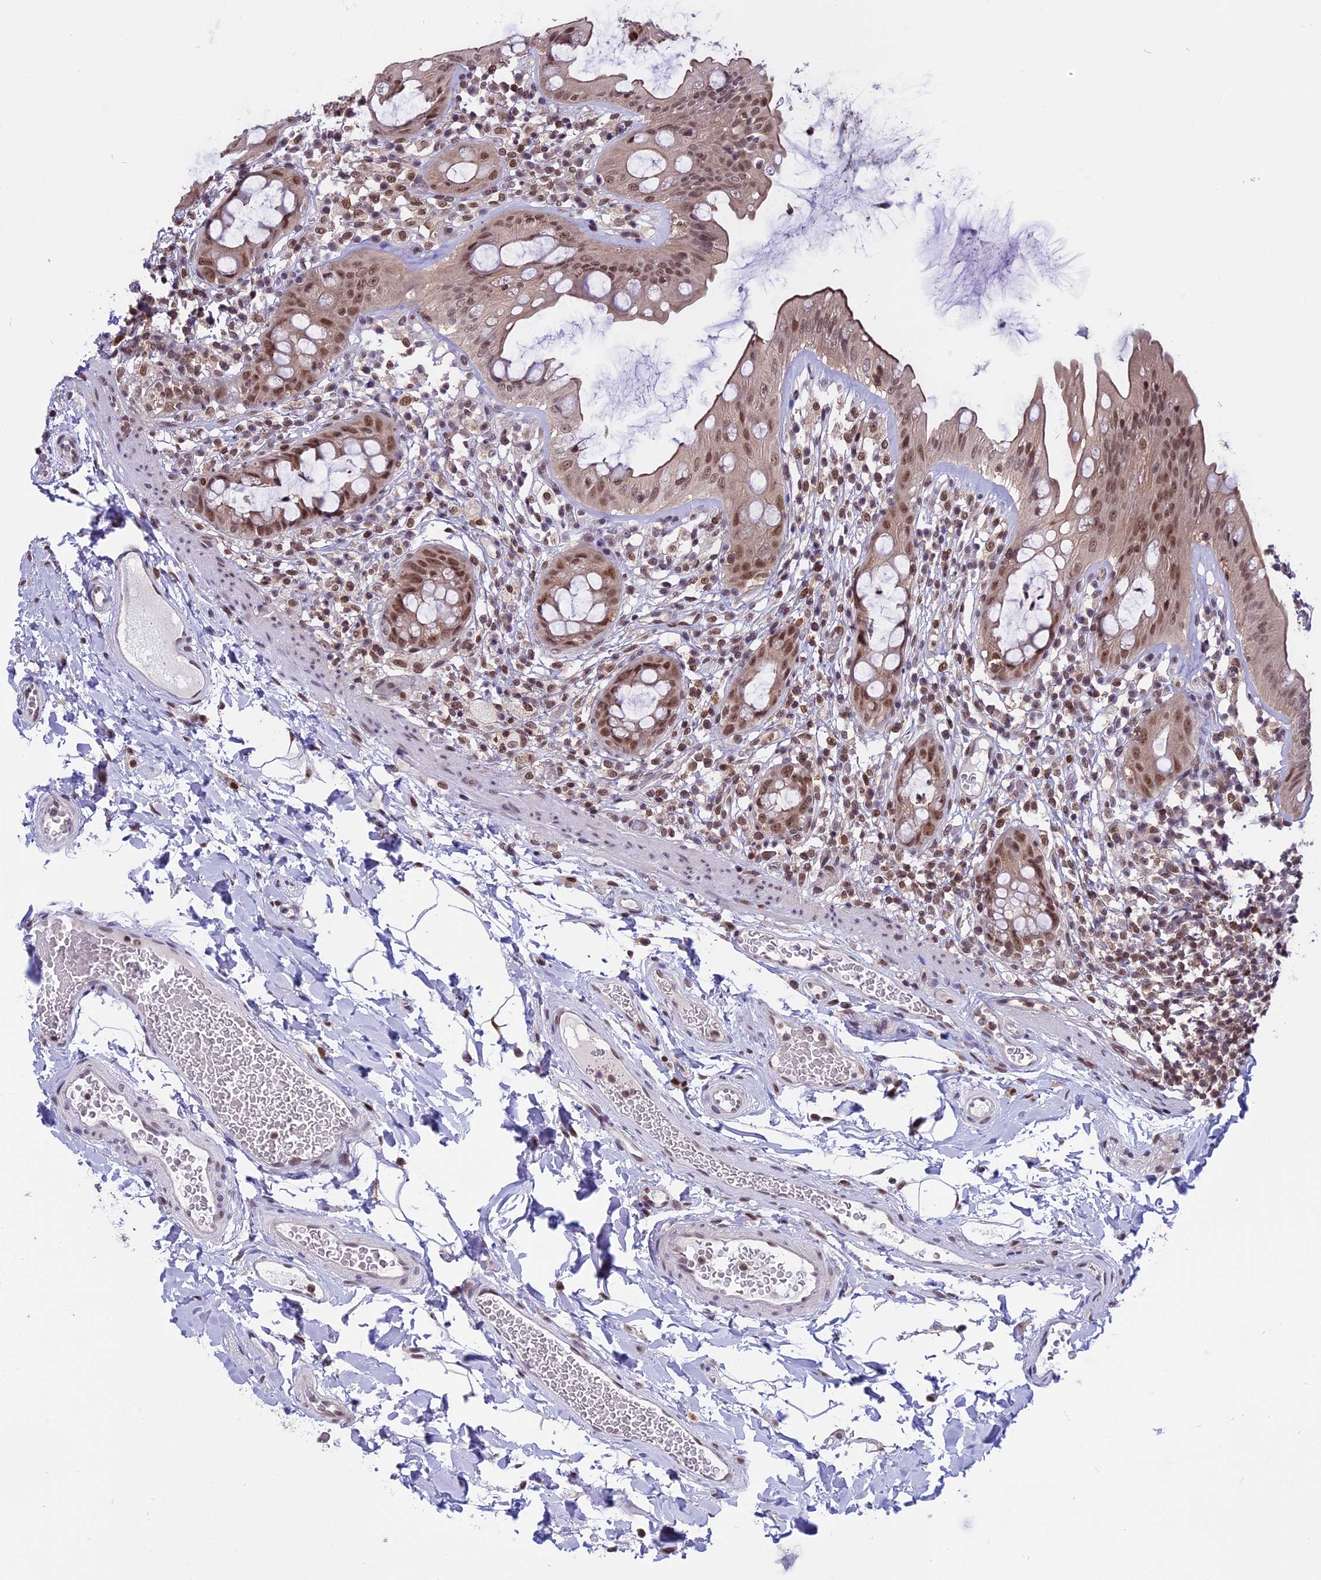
{"staining": {"intensity": "moderate", "quantity": ">75%", "location": "cytoplasmic/membranous,nuclear"}, "tissue": "rectum", "cell_type": "Glandular cells", "image_type": "normal", "snomed": [{"axis": "morphology", "description": "Normal tissue, NOS"}, {"axis": "topography", "description": "Rectum"}], "caption": "Rectum stained with DAB immunohistochemistry displays medium levels of moderate cytoplasmic/membranous,nuclear expression in approximately >75% of glandular cells.", "gene": "TADA3", "patient": {"sex": "female", "age": 57}}